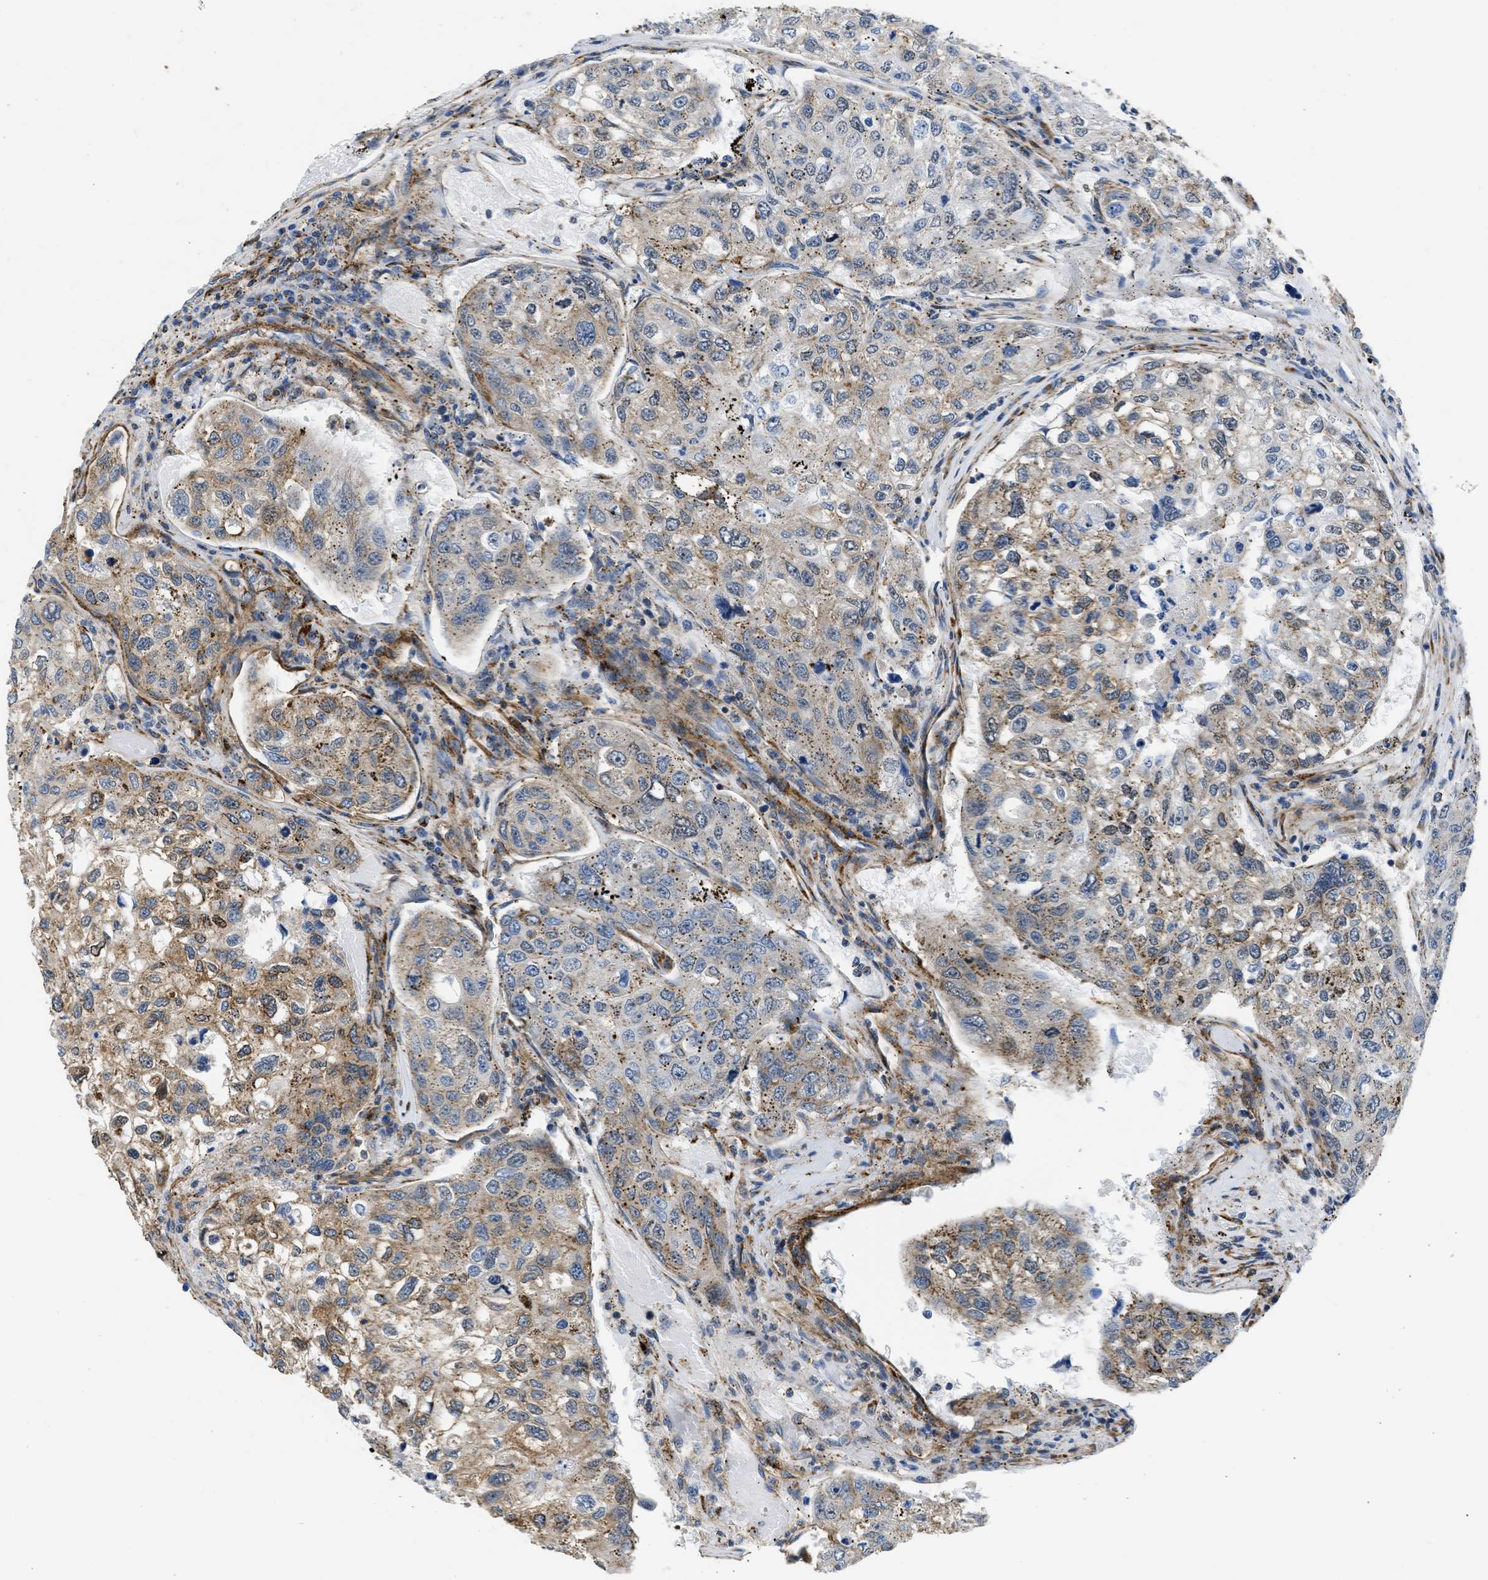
{"staining": {"intensity": "moderate", "quantity": "25%-75%", "location": "cytoplasmic/membranous"}, "tissue": "urothelial cancer", "cell_type": "Tumor cells", "image_type": "cancer", "snomed": [{"axis": "morphology", "description": "Urothelial carcinoma, High grade"}, {"axis": "topography", "description": "Lymph node"}, {"axis": "topography", "description": "Urinary bladder"}], "caption": "A high-resolution micrograph shows IHC staining of urothelial carcinoma (high-grade), which reveals moderate cytoplasmic/membranous positivity in approximately 25%-75% of tumor cells.", "gene": "SEPTIN2", "patient": {"sex": "male", "age": 51}}